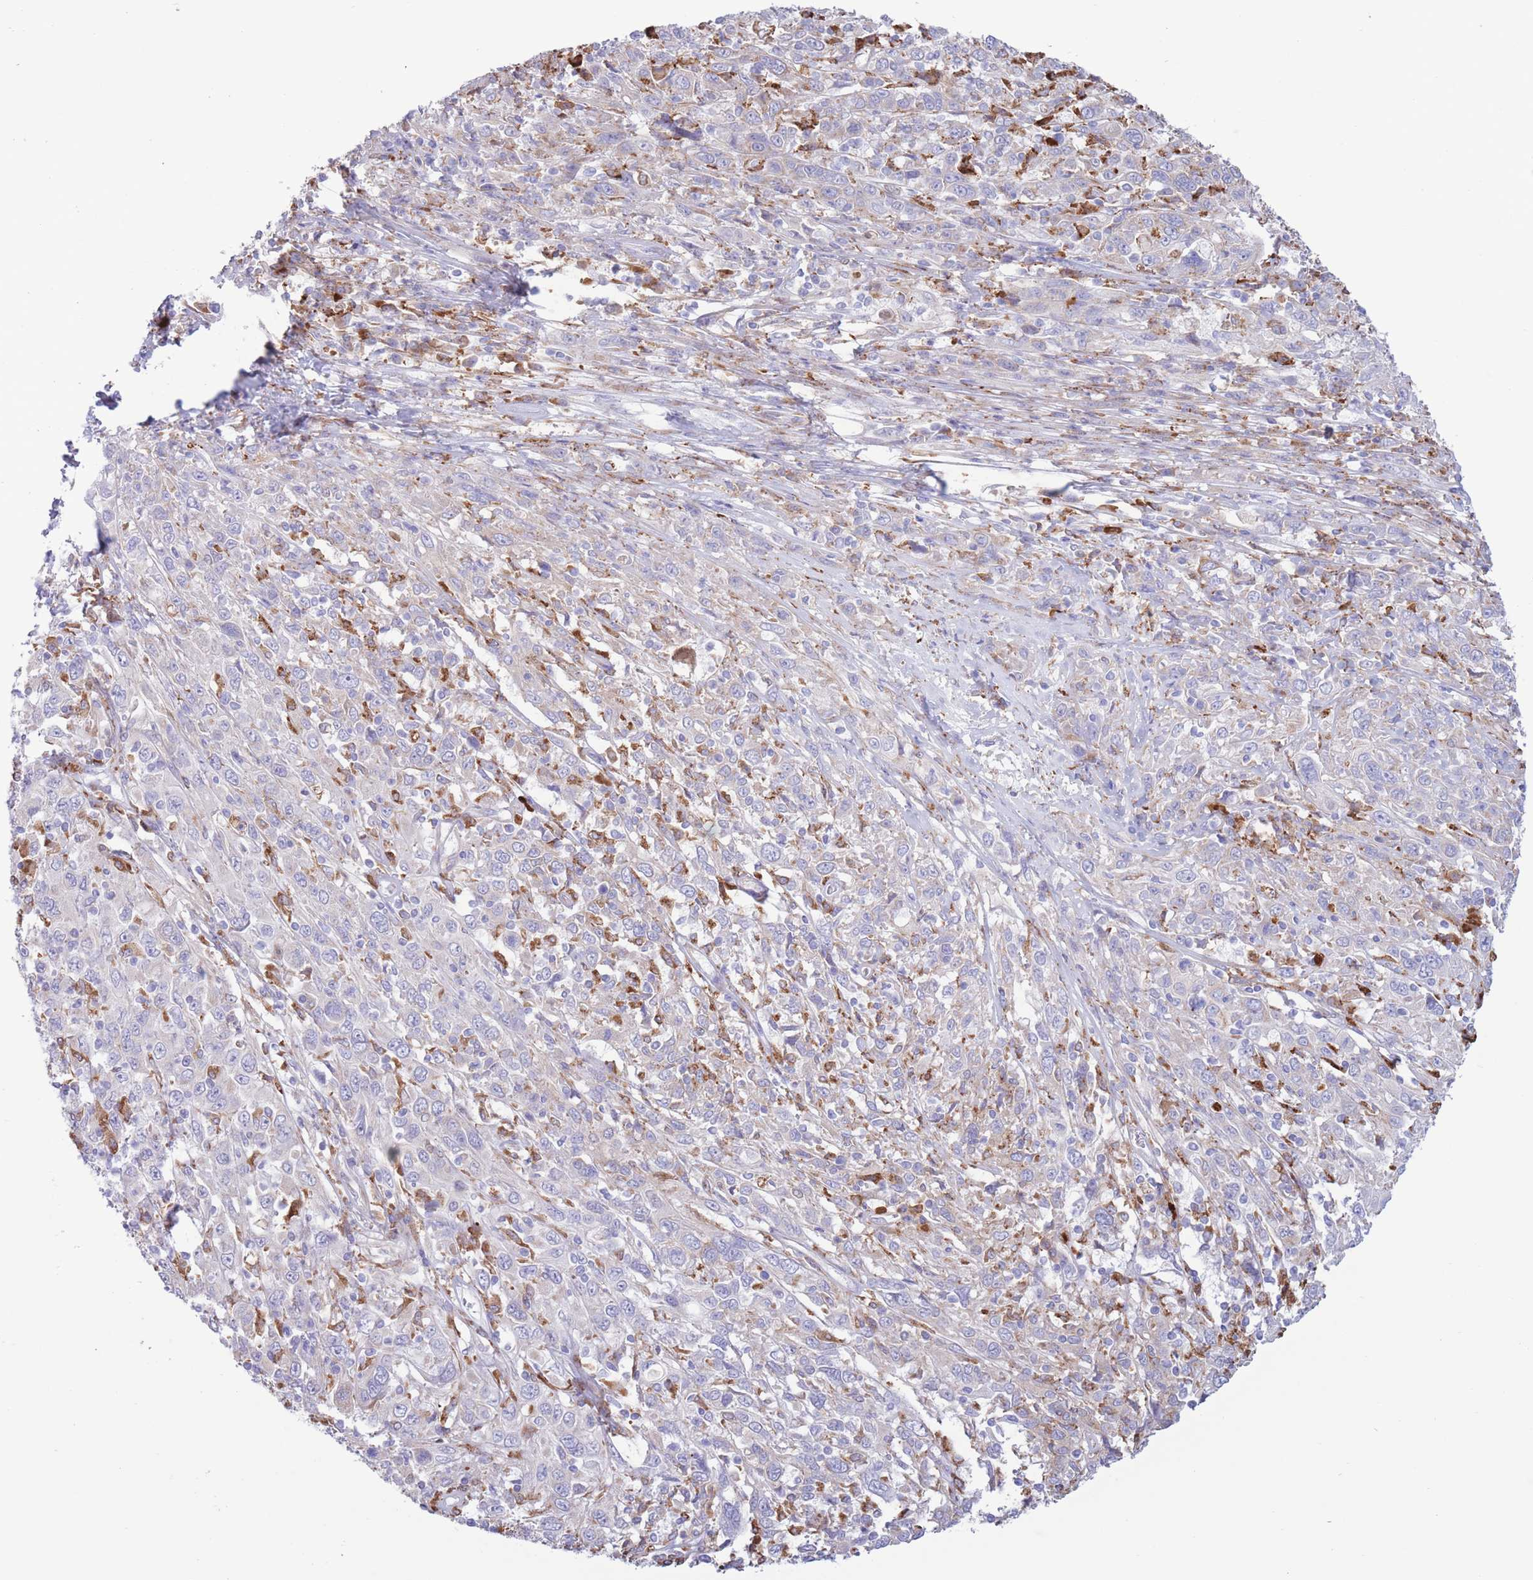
{"staining": {"intensity": "negative", "quantity": "none", "location": "none"}, "tissue": "cervical cancer", "cell_type": "Tumor cells", "image_type": "cancer", "snomed": [{"axis": "morphology", "description": "Squamous cell carcinoma, NOS"}, {"axis": "topography", "description": "Cervix"}], "caption": "The micrograph reveals no staining of tumor cells in squamous cell carcinoma (cervical).", "gene": "MYDGF", "patient": {"sex": "female", "age": 46}}